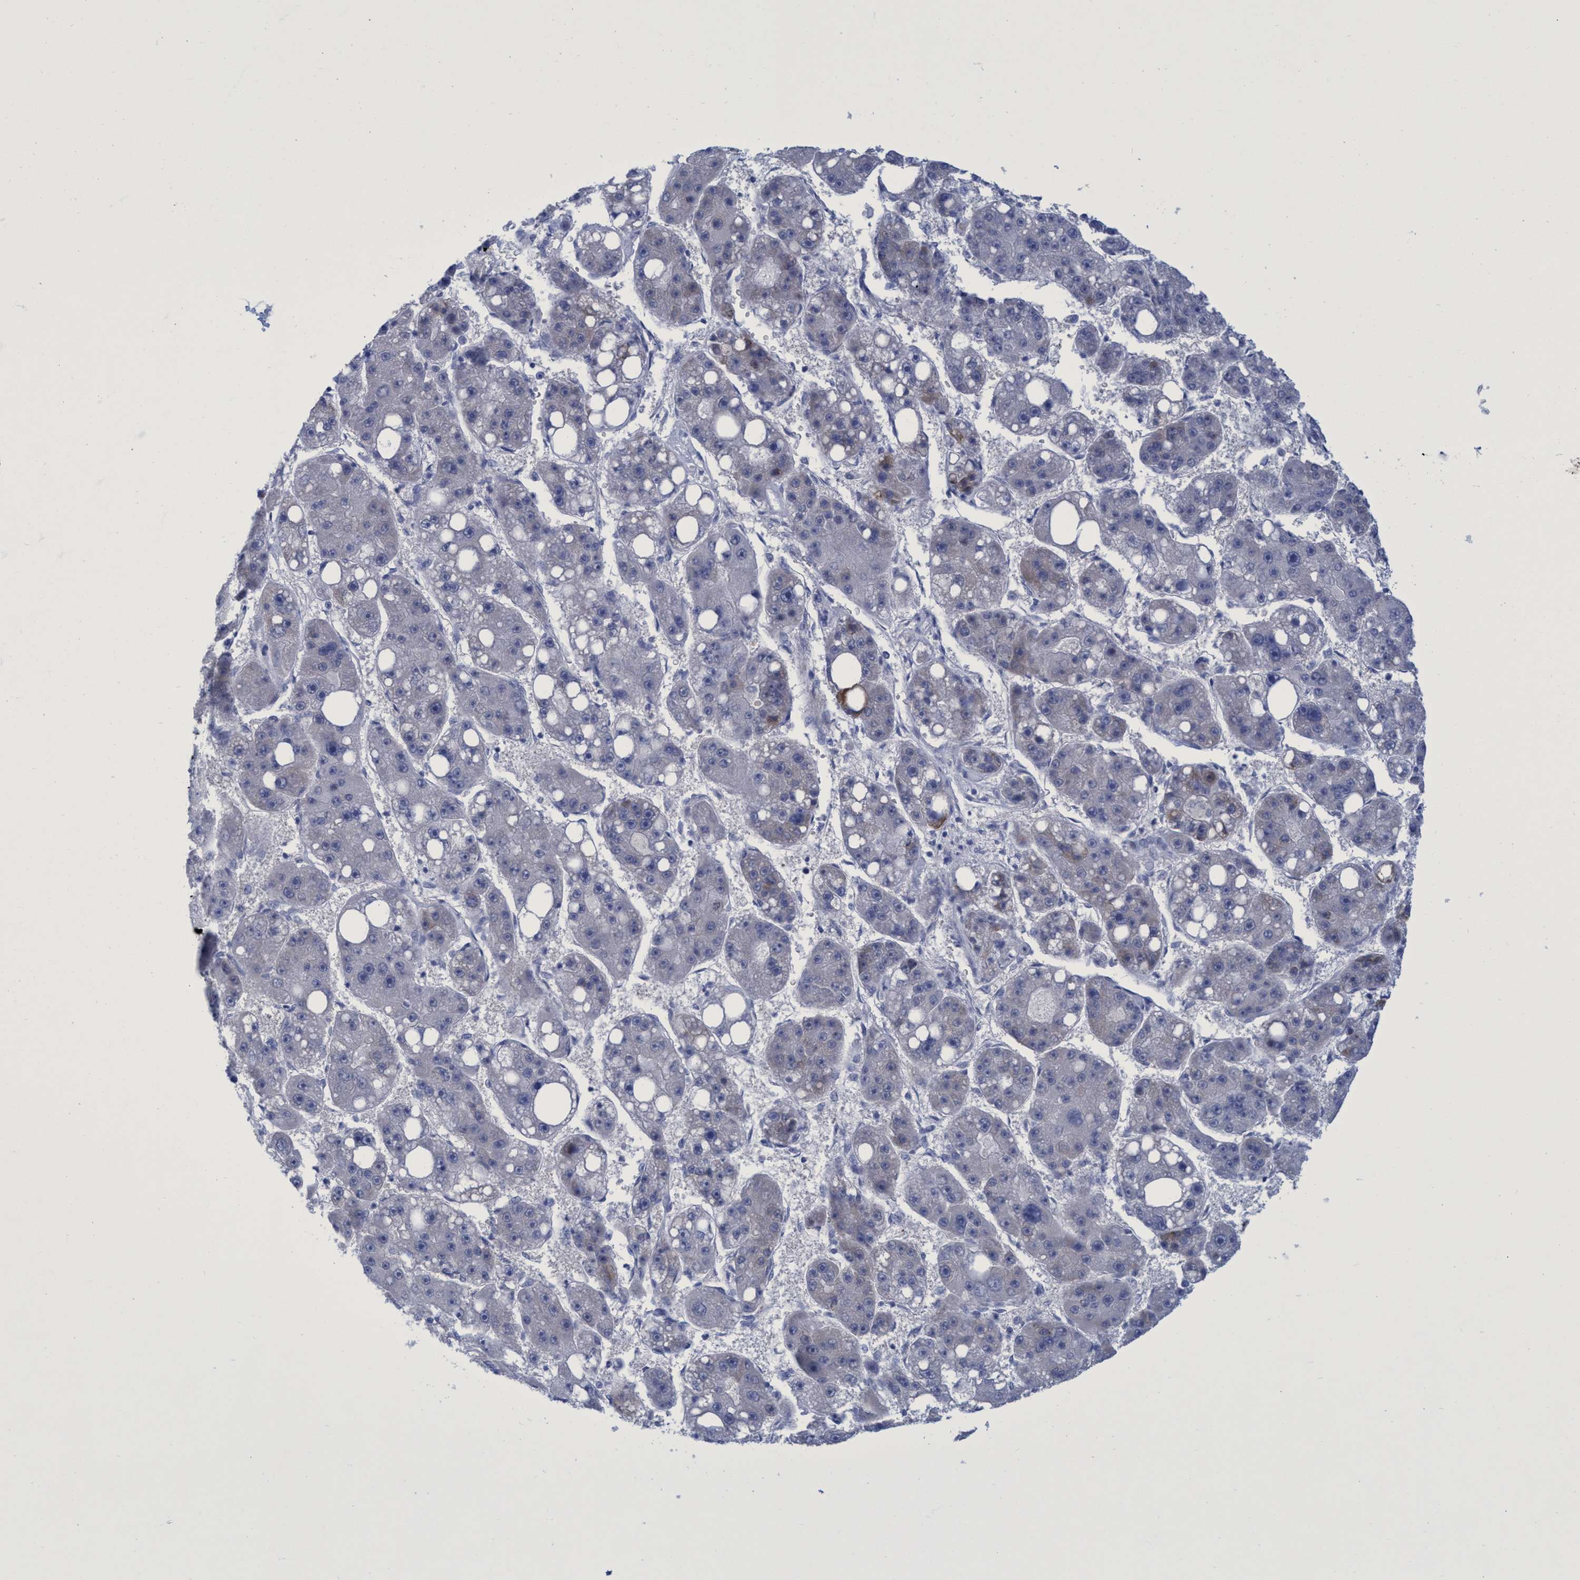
{"staining": {"intensity": "negative", "quantity": "none", "location": "none"}, "tissue": "liver cancer", "cell_type": "Tumor cells", "image_type": "cancer", "snomed": [{"axis": "morphology", "description": "Carcinoma, Hepatocellular, NOS"}, {"axis": "topography", "description": "Liver"}], "caption": "Photomicrograph shows no significant protein staining in tumor cells of liver hepatocellular carcinoma.", "gene": "R3HCC1", "patient": {"sex": "female", "age": 61}}